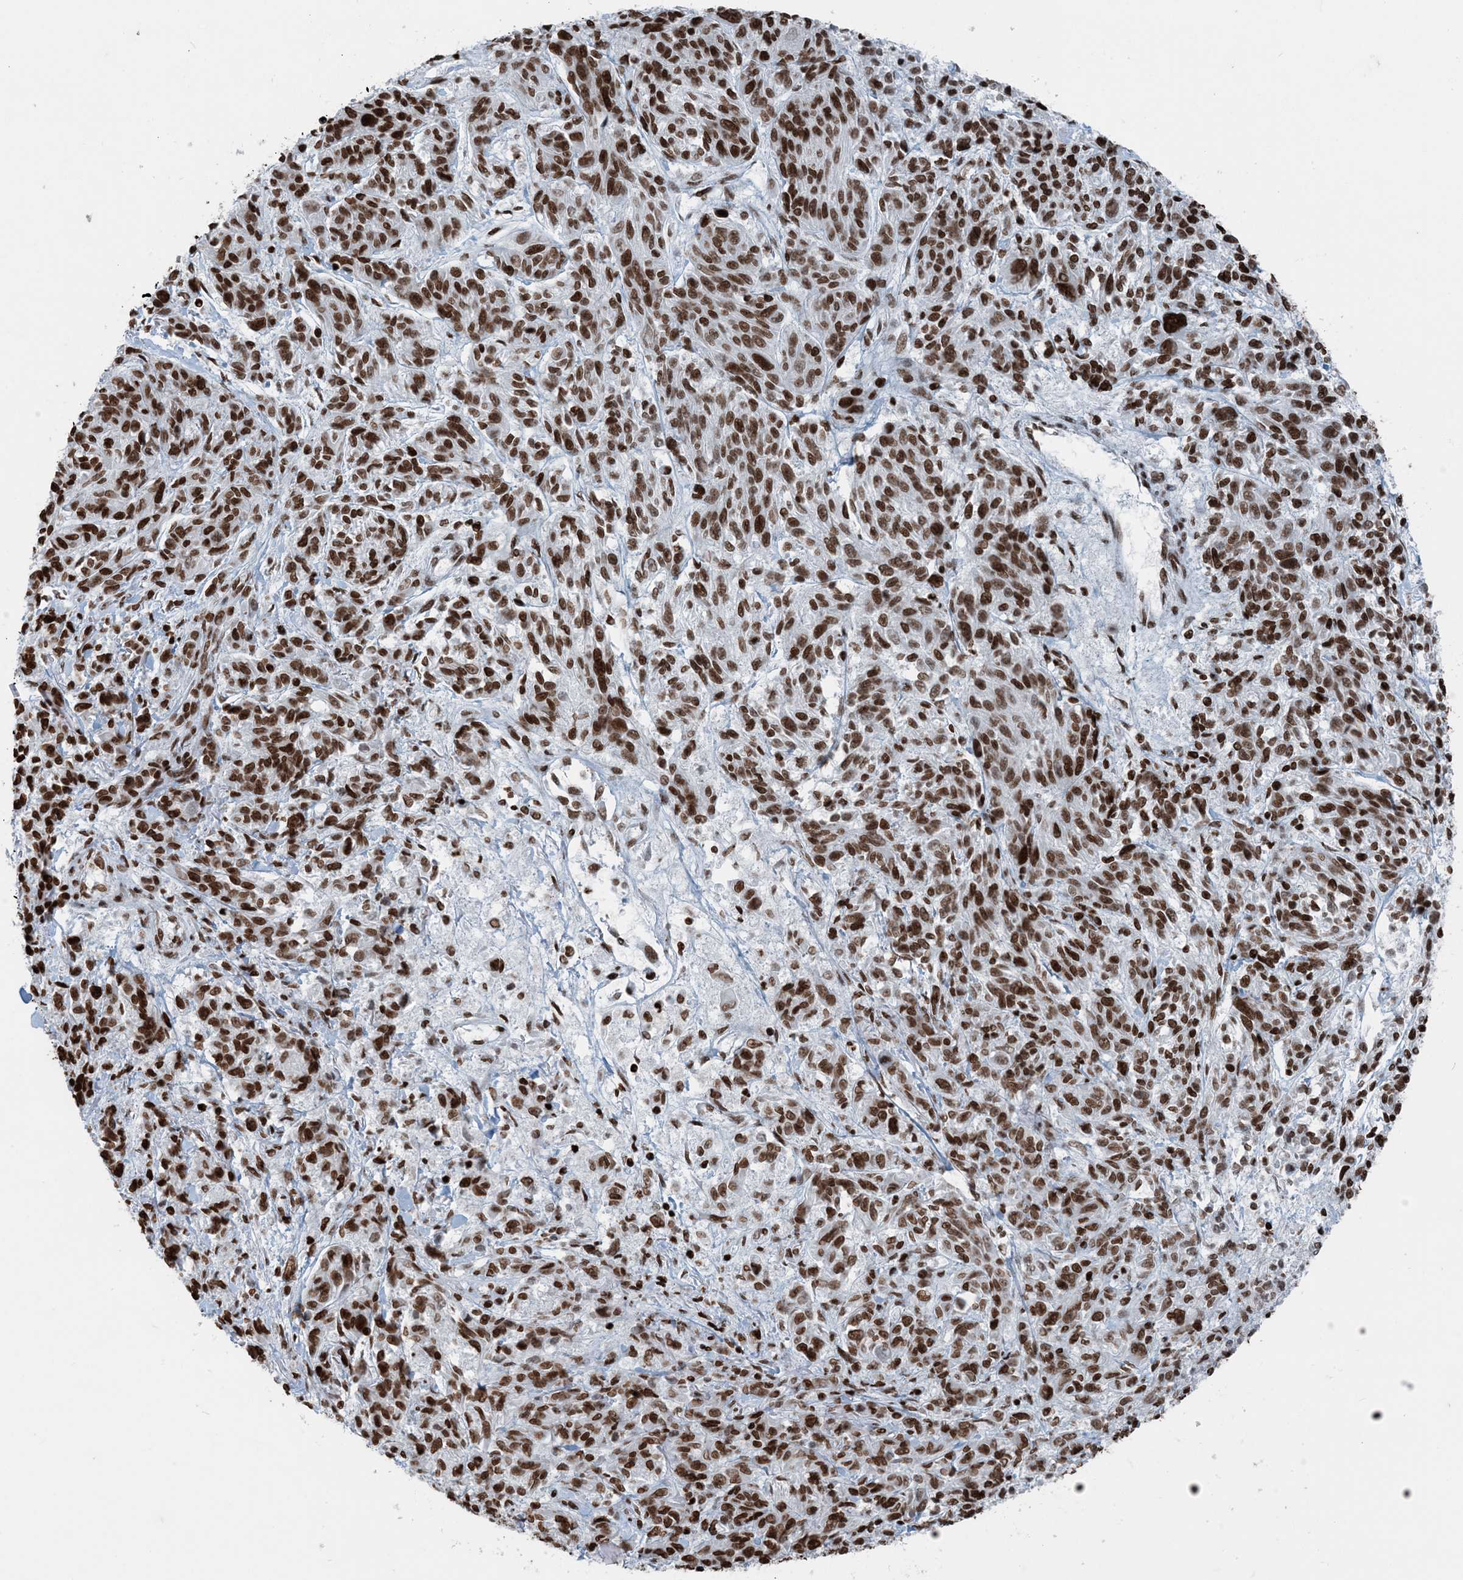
{"staining": {"intensity": "strong", "quantity": ">75%", "location": "nuclear"}, "tissue": "melanoma", "cell_type": "Tumor cells", "image_type": "cancer", "snomed": [{"axis": "morphology", "description": "Malignant melanoma, NOS"}, {"axis": "topography", "description": "Skin"}], "caption": "Protein expression analysis of malignant melanoma demonstrates strong nuclear staining in approximately >75% of tumor cells. (brown staining indicates protein expression, while blue staining denotes nuclei).", "gene": "H3-3B", "patient": {"sex": "male", "age": 53}}